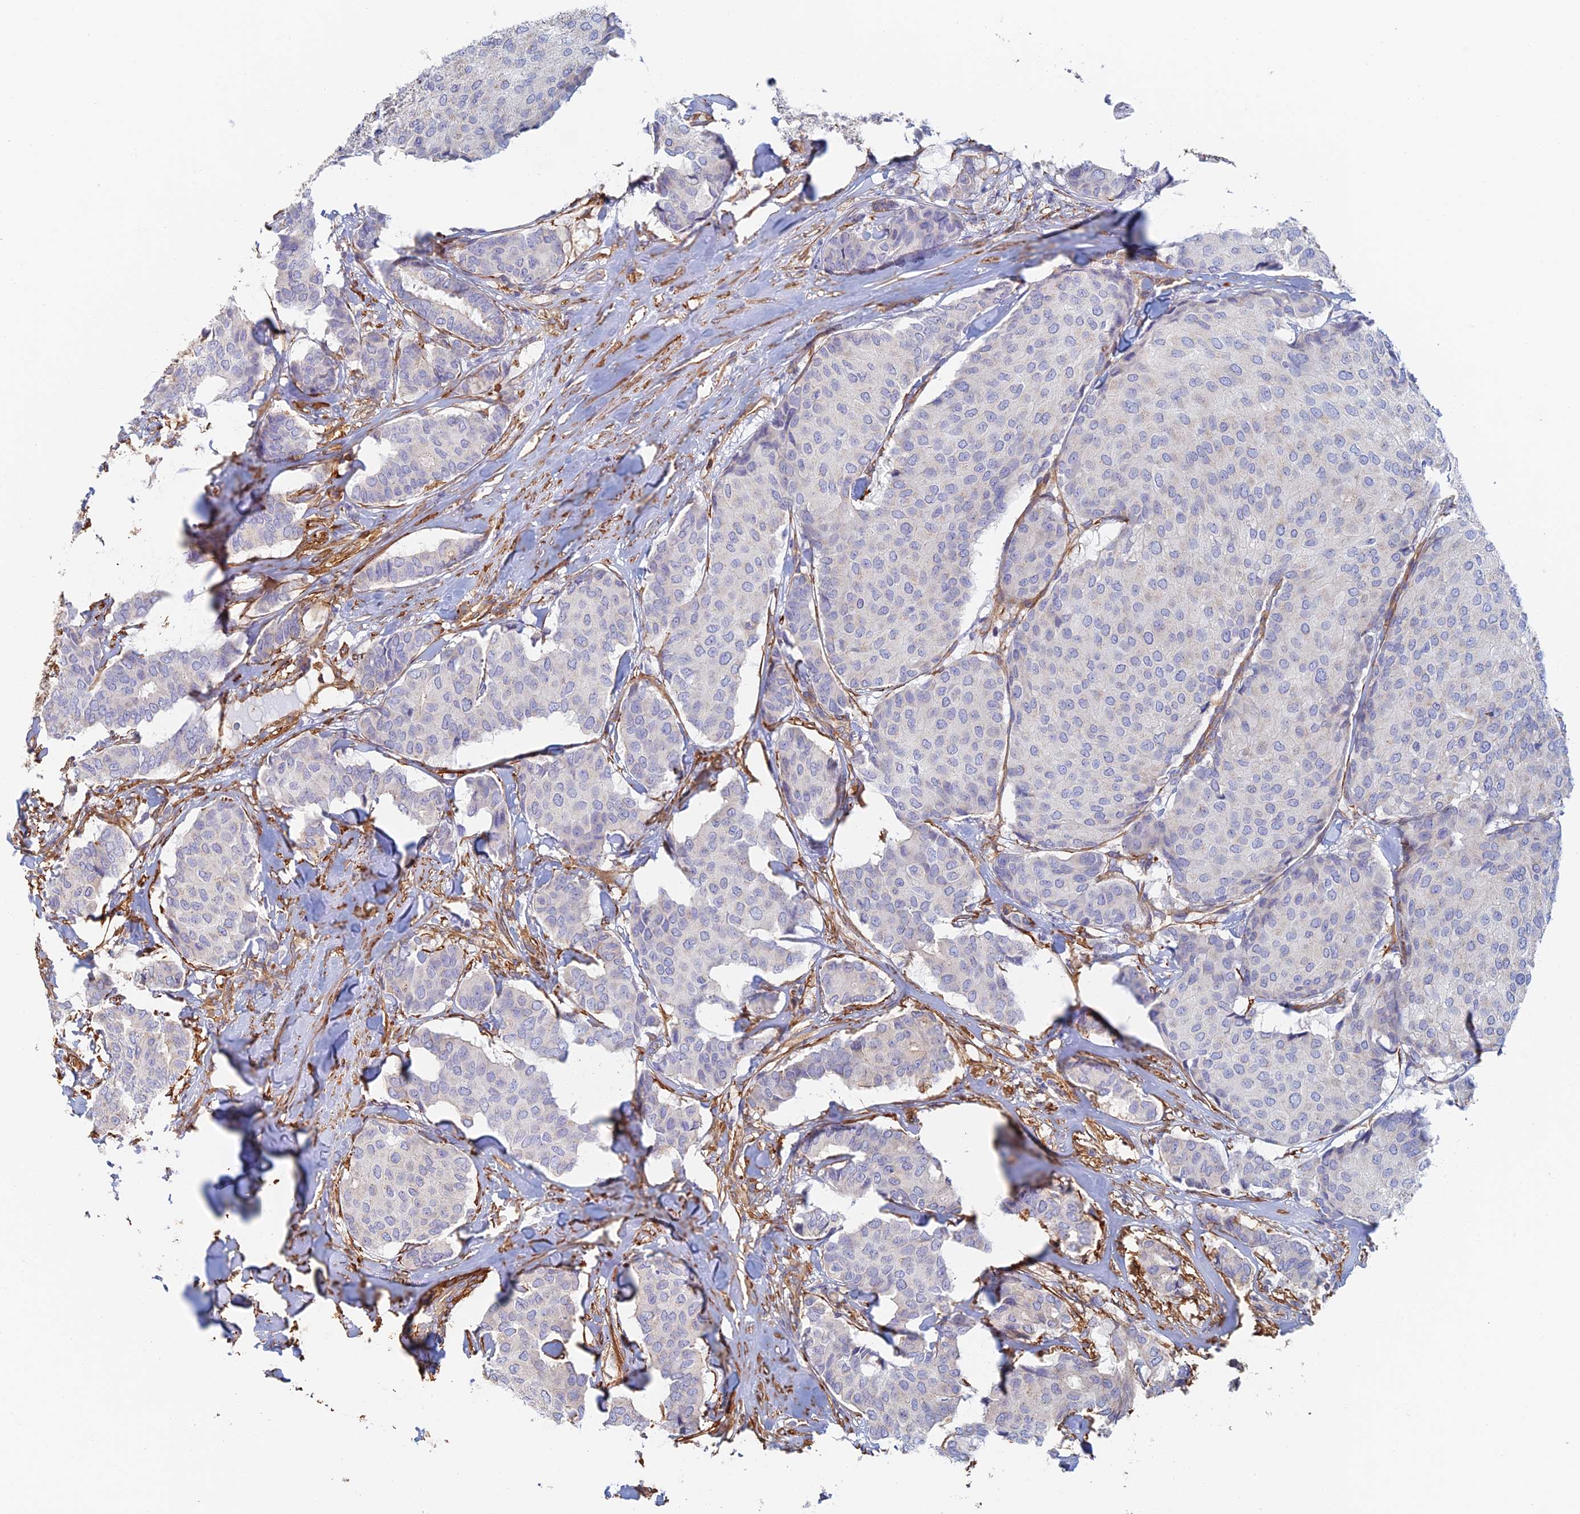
{"staining": {"intensity": "negative", "quantity": "none", "location": "none"}, "tissue": "breast cancer", "cell_type": "Tumor cells", "image_type": "cancer", "snomed": [{"axis": "morphology", "description": "Duct carcinoma"}, {"axis": "topography", "description": "Breast"}], "caption": "High magnification brightfield microscopy of breast intraductal carcinoma stained with DAB (3,3'-diaminobenzidine) (brown) and counterstained with hematoxylin (blue): tumor cells show no significant staining.", "gene": "PAK4", "patient": {"sex": "female", "age": 75}}